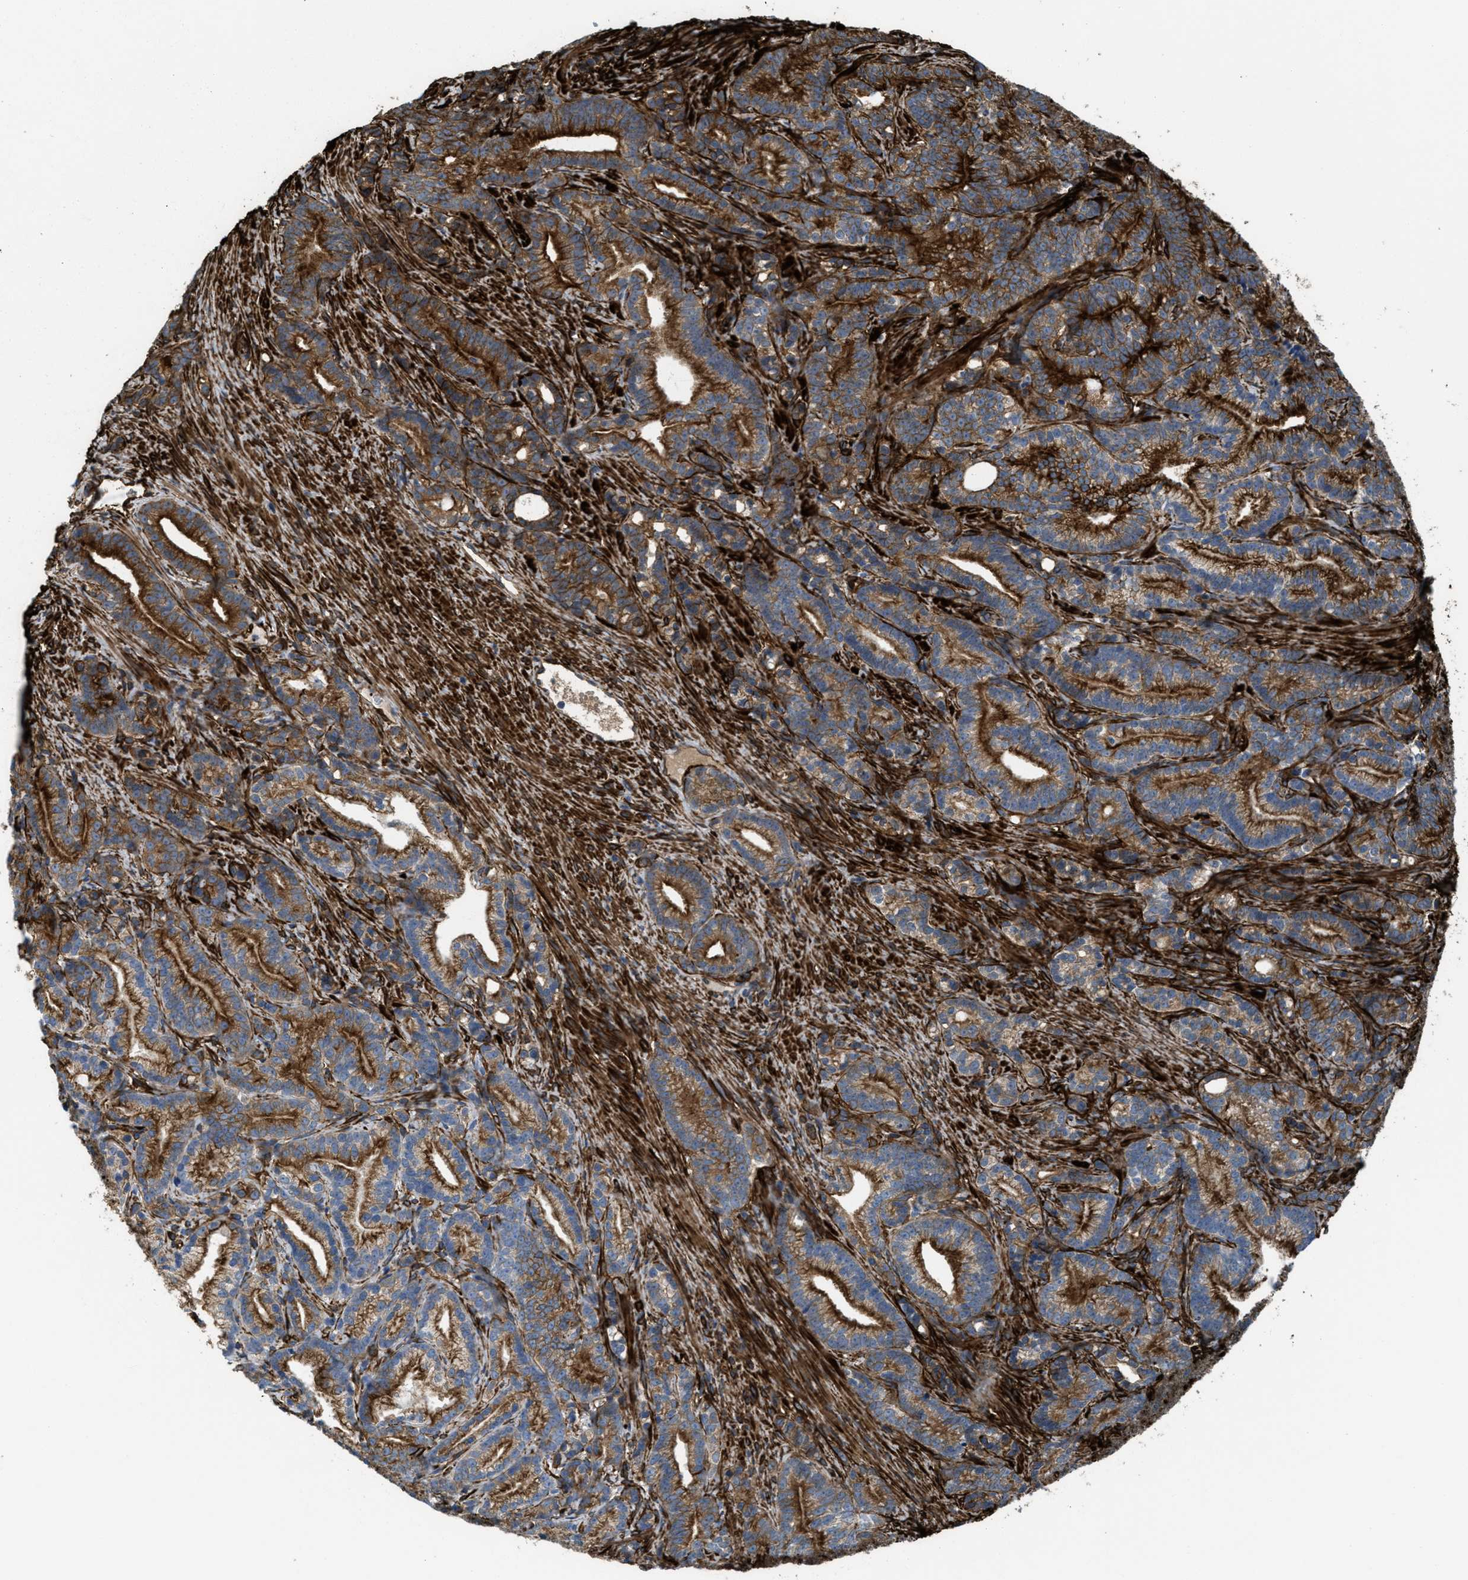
{"staining": {"intensity": "moderate", "quantity": ">75%", "location": "cytoplasmic/membranous"}, "tissue": "prostate cancer", "cell_type": "Tumor cells", "image_type": "cancer", "snomed": [{"axis": "morphology", "description": "Adenocarcinoma, Low grade"}, {"axis": "topography", "description": "Prostate"}], "caption": "Prostate cancer stained with a brown dye shows moderate cytoplasmic/membranous positive positivity in about >75% of tumor cells.", "gene": "CALD1", "patient": {"sex": "male", "age": 89}}